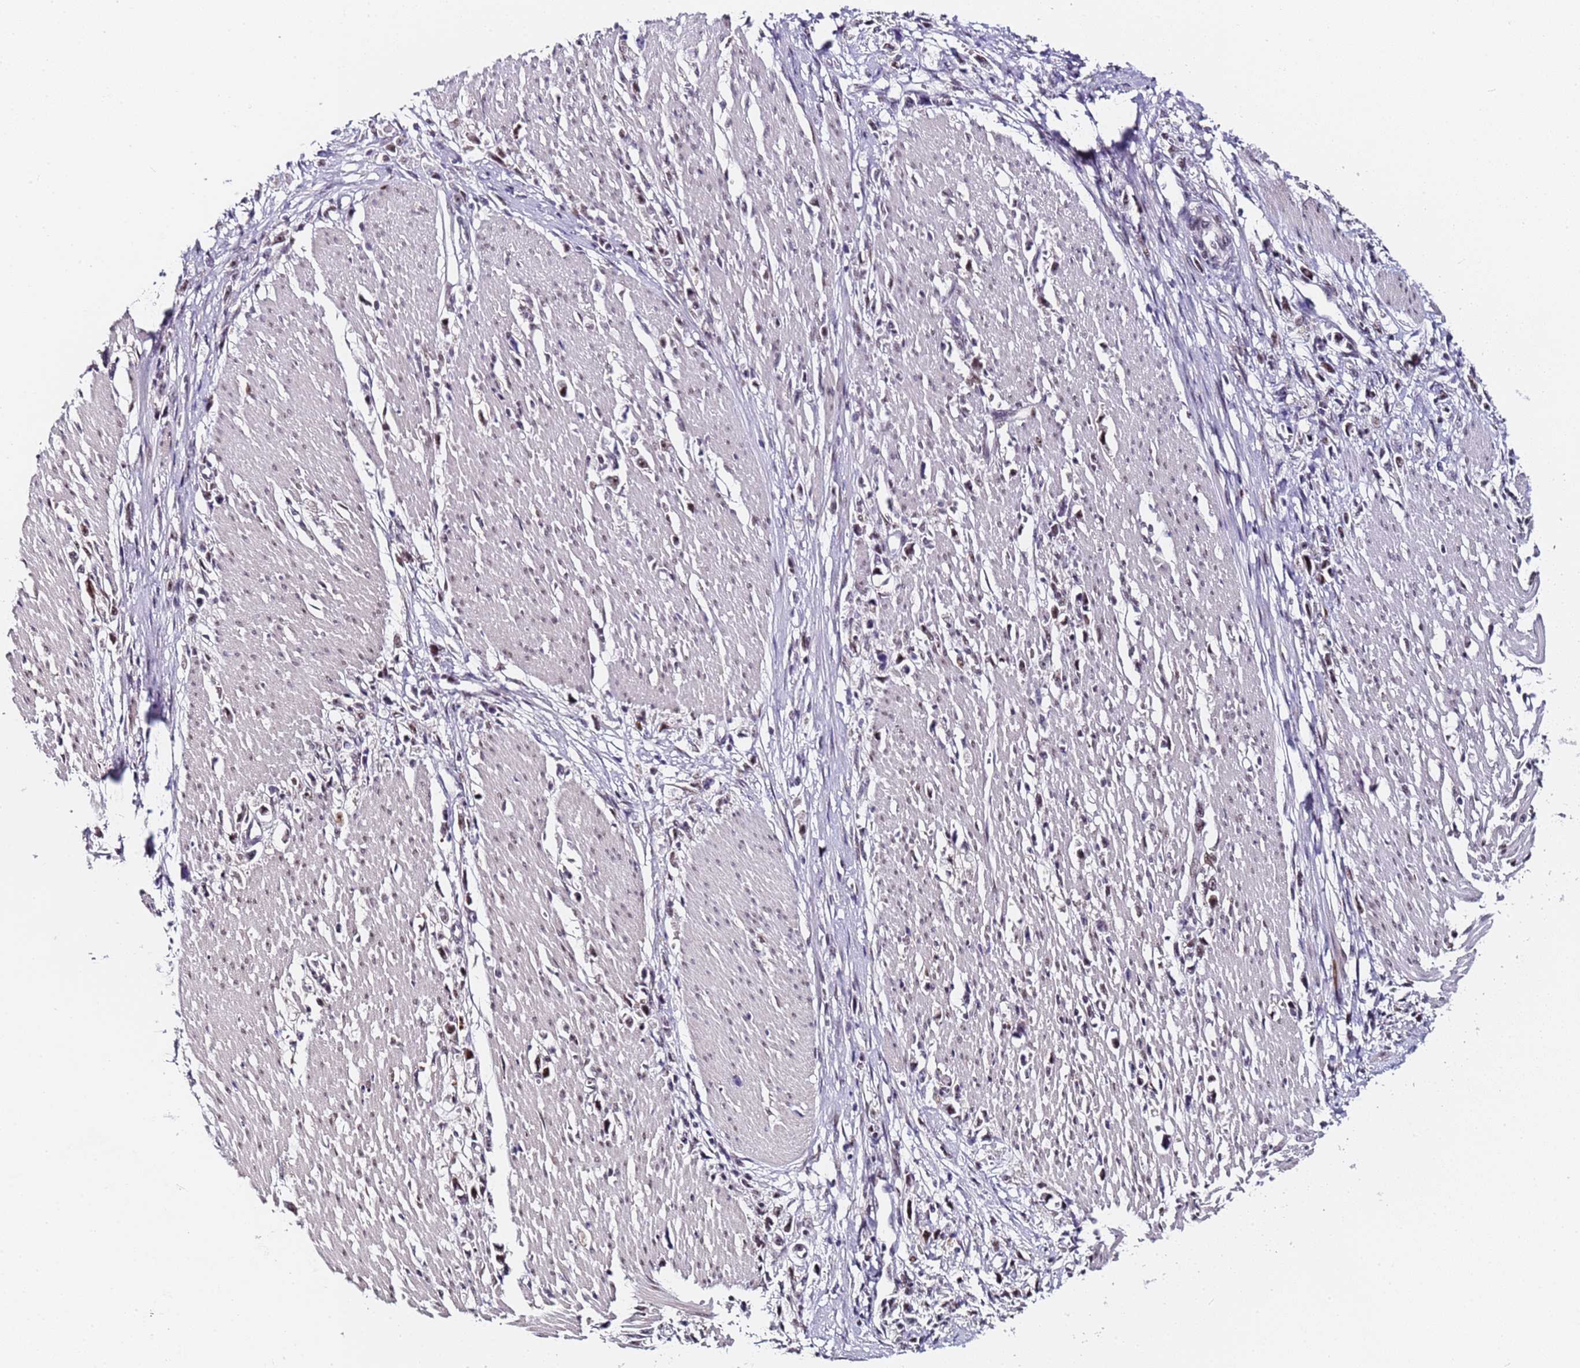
{"staining": {"intensity": "negative", "quantity": "none", "location": "none"}, "tissue": "stomach cancer", "cell_type": "Tumor cells", "image_type": "cancer", "snomed": [{"axis": "morphology", "description": "Adenocarcinoma, NOS"}, {"axis": "topography", "description": "Stomach"}], "caption": "Human stomach adenocarcinoma stained for a protein using IHC demonstrates no expression in tumor cells.", "gene": "FNBP4", "patient": {"sex": "female", "age": 59}}